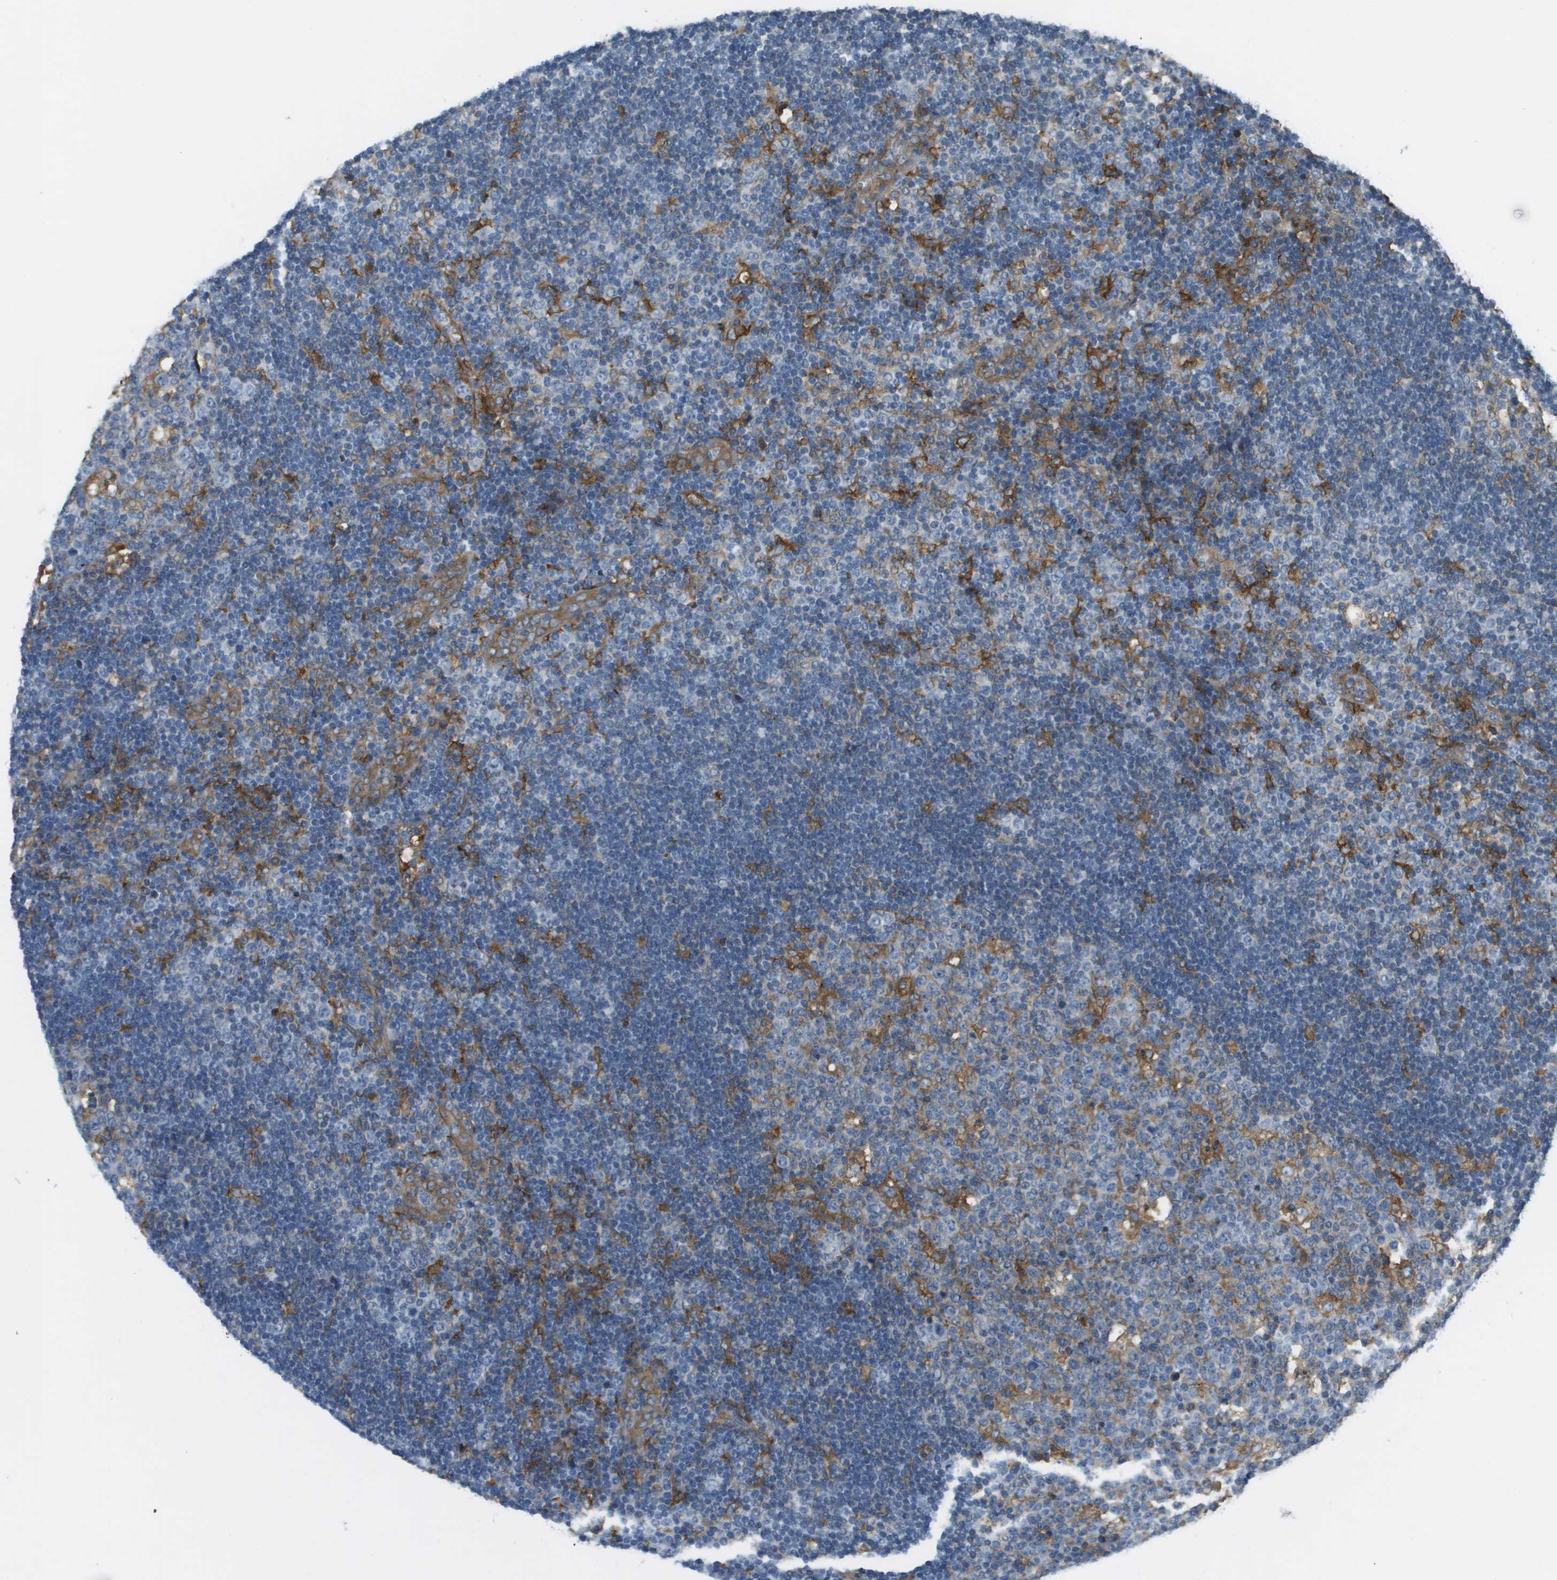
{"staining": {"intensity": "moderate", "quantity": "<25%", "location": "cytoplasmic/membranous"}, "tissue": "lymph node", "cell_type": "Germinal center cells", "image_type": "normal", "snomed": [{"axis": "morphology", "description": "Normal tissue, NOS"}, {"axis": "topography", "description": "Lymph node"}, {"axis": "topography", "description": "Salivary gland"}], "caption": "IHC (DAB (3,3'-diaminobenzidine)) staining of unremarkable human lymph node displays moderate cytoplasmic/membranous protein expression in about <25% of germinal center cells.", "gene": "CORO1B", "patient": {"sex": "male", "age": 8}}